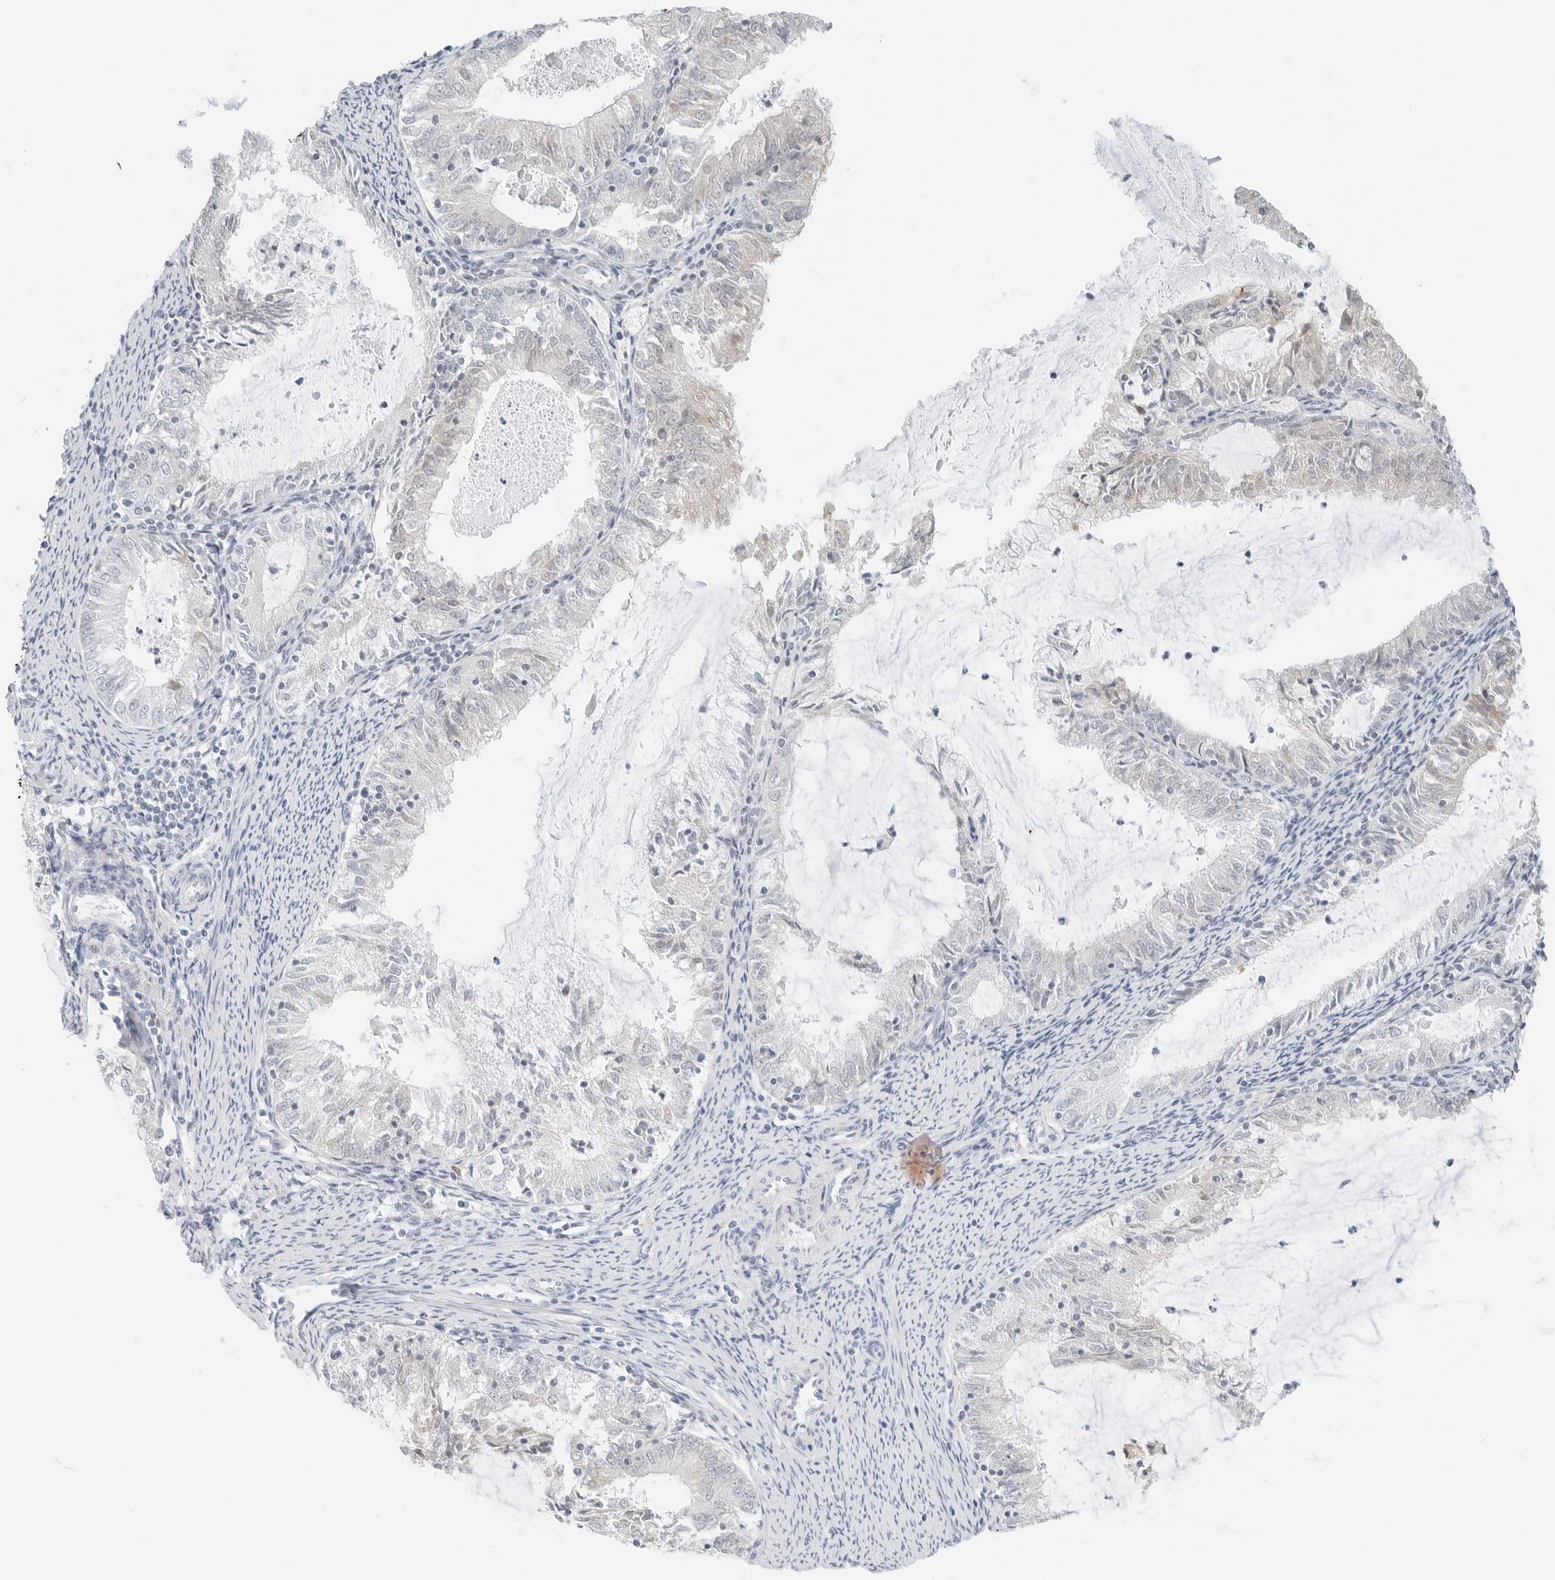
{"staining": {"intensity": "weak", "quantity": "<25%", "location": "cytoplasmic/membranous"}, "tissue": "endometrial cancer", "cell_type": "Tumor cells", "image_type": "cancer", "snomed": [{"axis": "morphology", "description": "Adenocarcinoma, NOS"}, {"axis": "topography", "description": "Endometrium"}], "caption": "DAB (3,3'-diaminobenzidine) immunohistochemical staining of endometrial adenocarcinoma demonstrates no significant expression in tumor cells.", "gene": "CCSAP", "patient": {"sex": "female", "age": 57}}